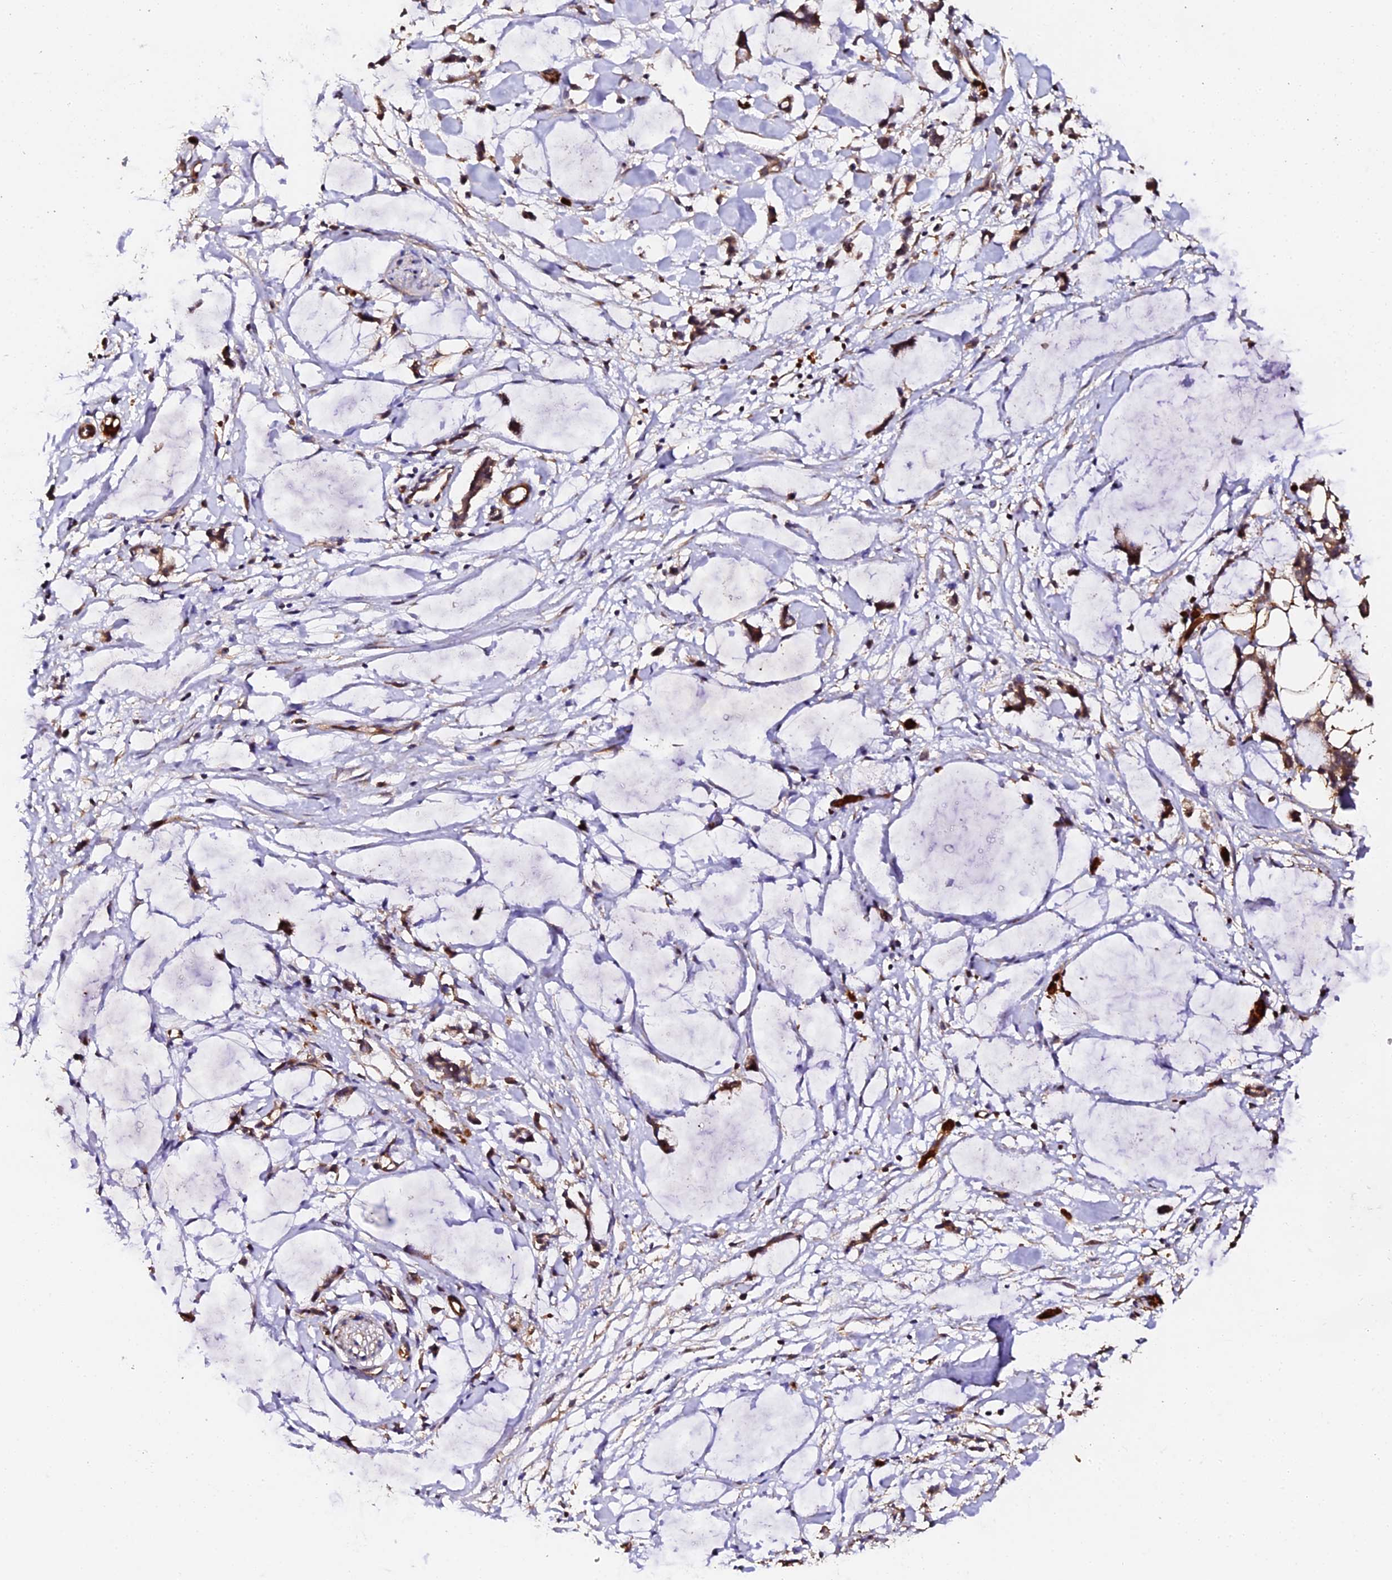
{"staining": {"intensity": "moderate", "quantity": ">75%", "location": "cytoplasmic/membranous"}, "tissue": "adipose tissue", "cell_type": "Adipocytes", "image_type": "normal", "snomed": [{"axis": "morphology", "description": "Normal tissue, NOS"}, {"axis": "morphology", "description": "Adenocarcinoma, NOS"}, {"axis": "topography", "description": "Colon"}, {"axis": "topography", "description": "Peripheral nerve tissue"}], "caption": "Immunohistochemistry (IHC) (DAB) staining of benign human adipose tissue reveals moderate cytoplasmic/membranous protein staining in approximately >75% of adipocytes.", "gene": "TDO2", "patient": {"sex": "male", "age": 14}}